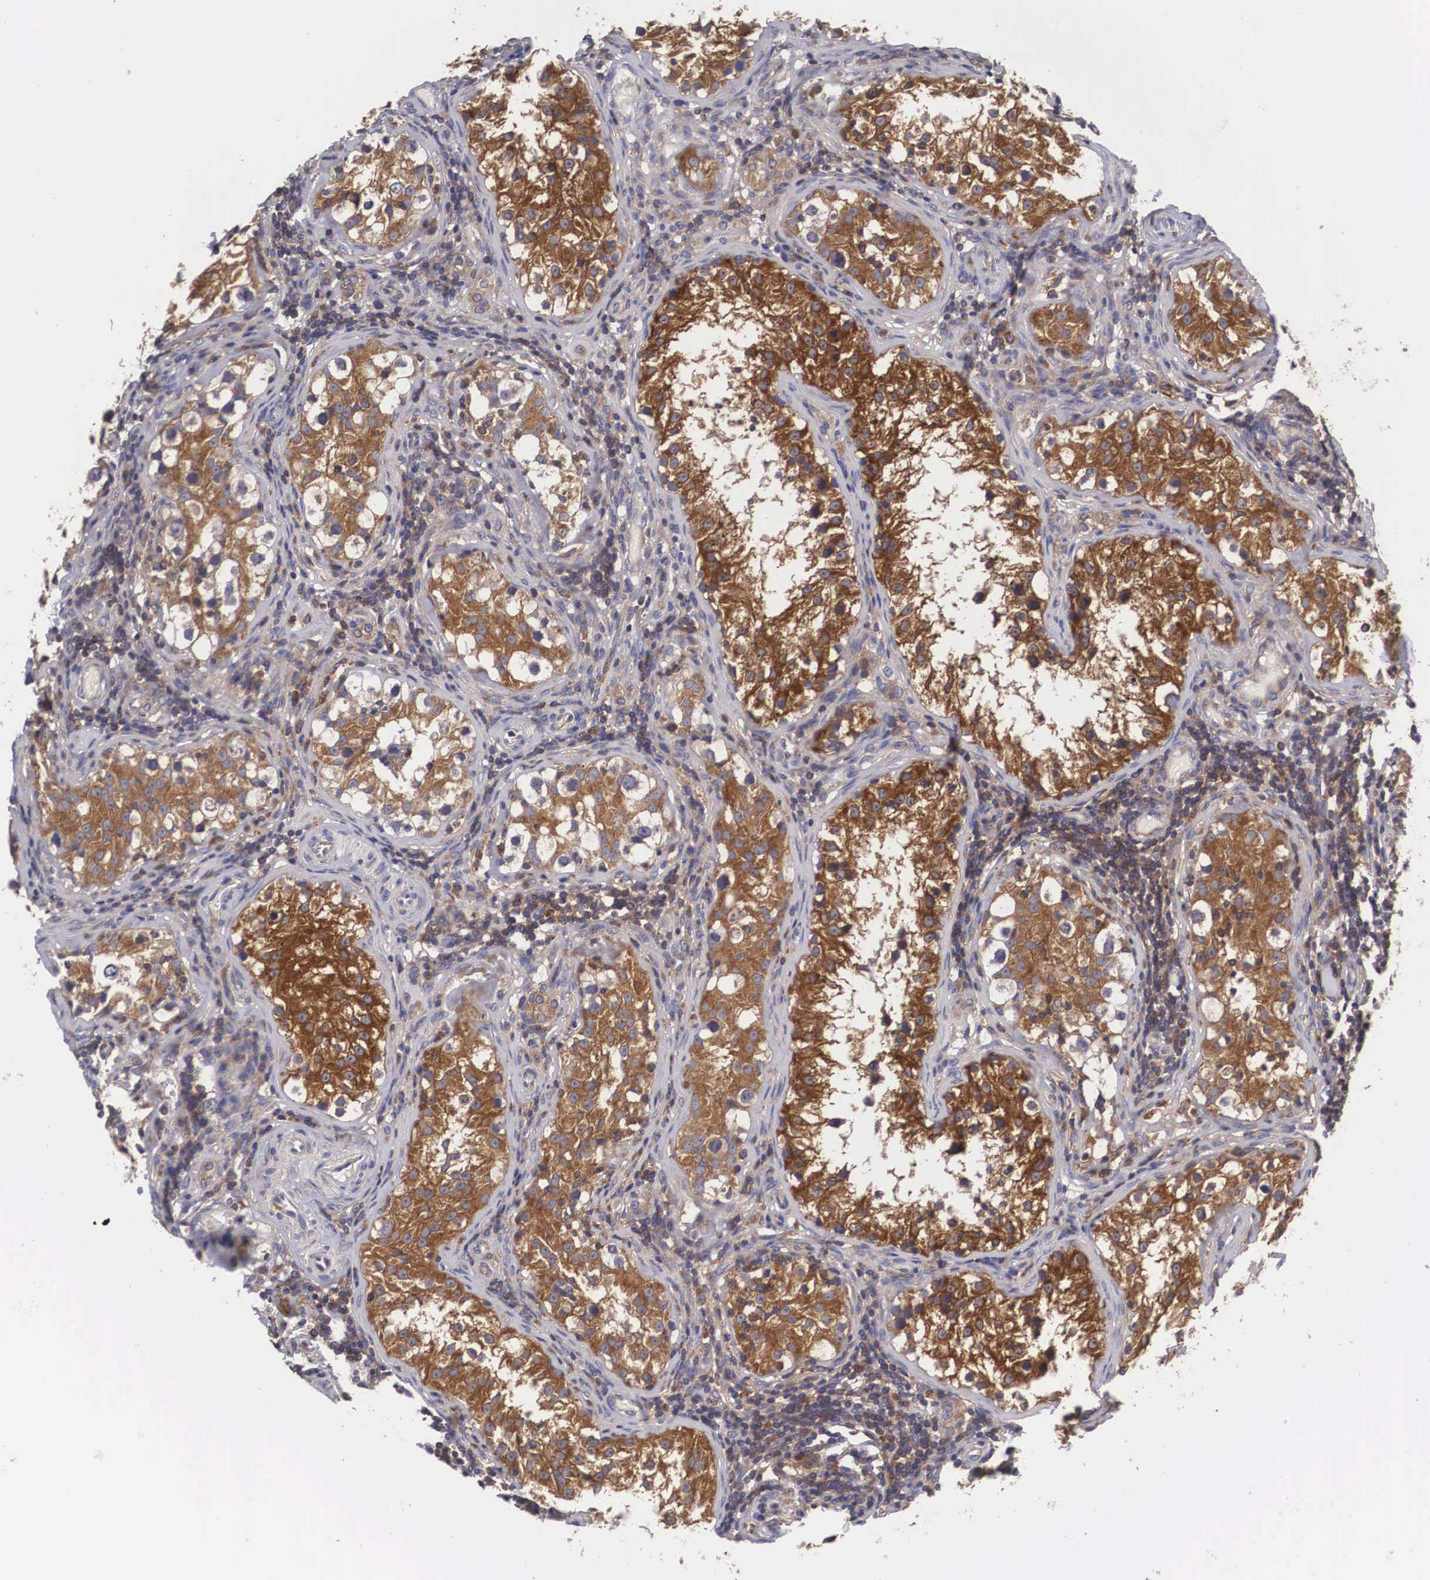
{"staining": {"intensity": "strong", "quantity": ">75%", "location": "cytoplasmic/membranous"}, "tissue": "testis", "cell_type": "Cells in seminiferous ducts", "image_type": "normal", "snomed": [{"axis": "morphology", "description": "Normal tissue, NOS"}, {"axis": "topography", "description": "Testis"}], "caption": "Immunohistochemical staining of normal testis exhibits high levels of strong cytoplasmic/membranous positivity in about >75% of cells in seminiferous ducts. (Stains: DAB in brown, nuclei in blue, Microscopy: brightfield microscopy at high magnification).", "gene": "GRIPAP1", "patient": {"sex": "male", "age": 24}}